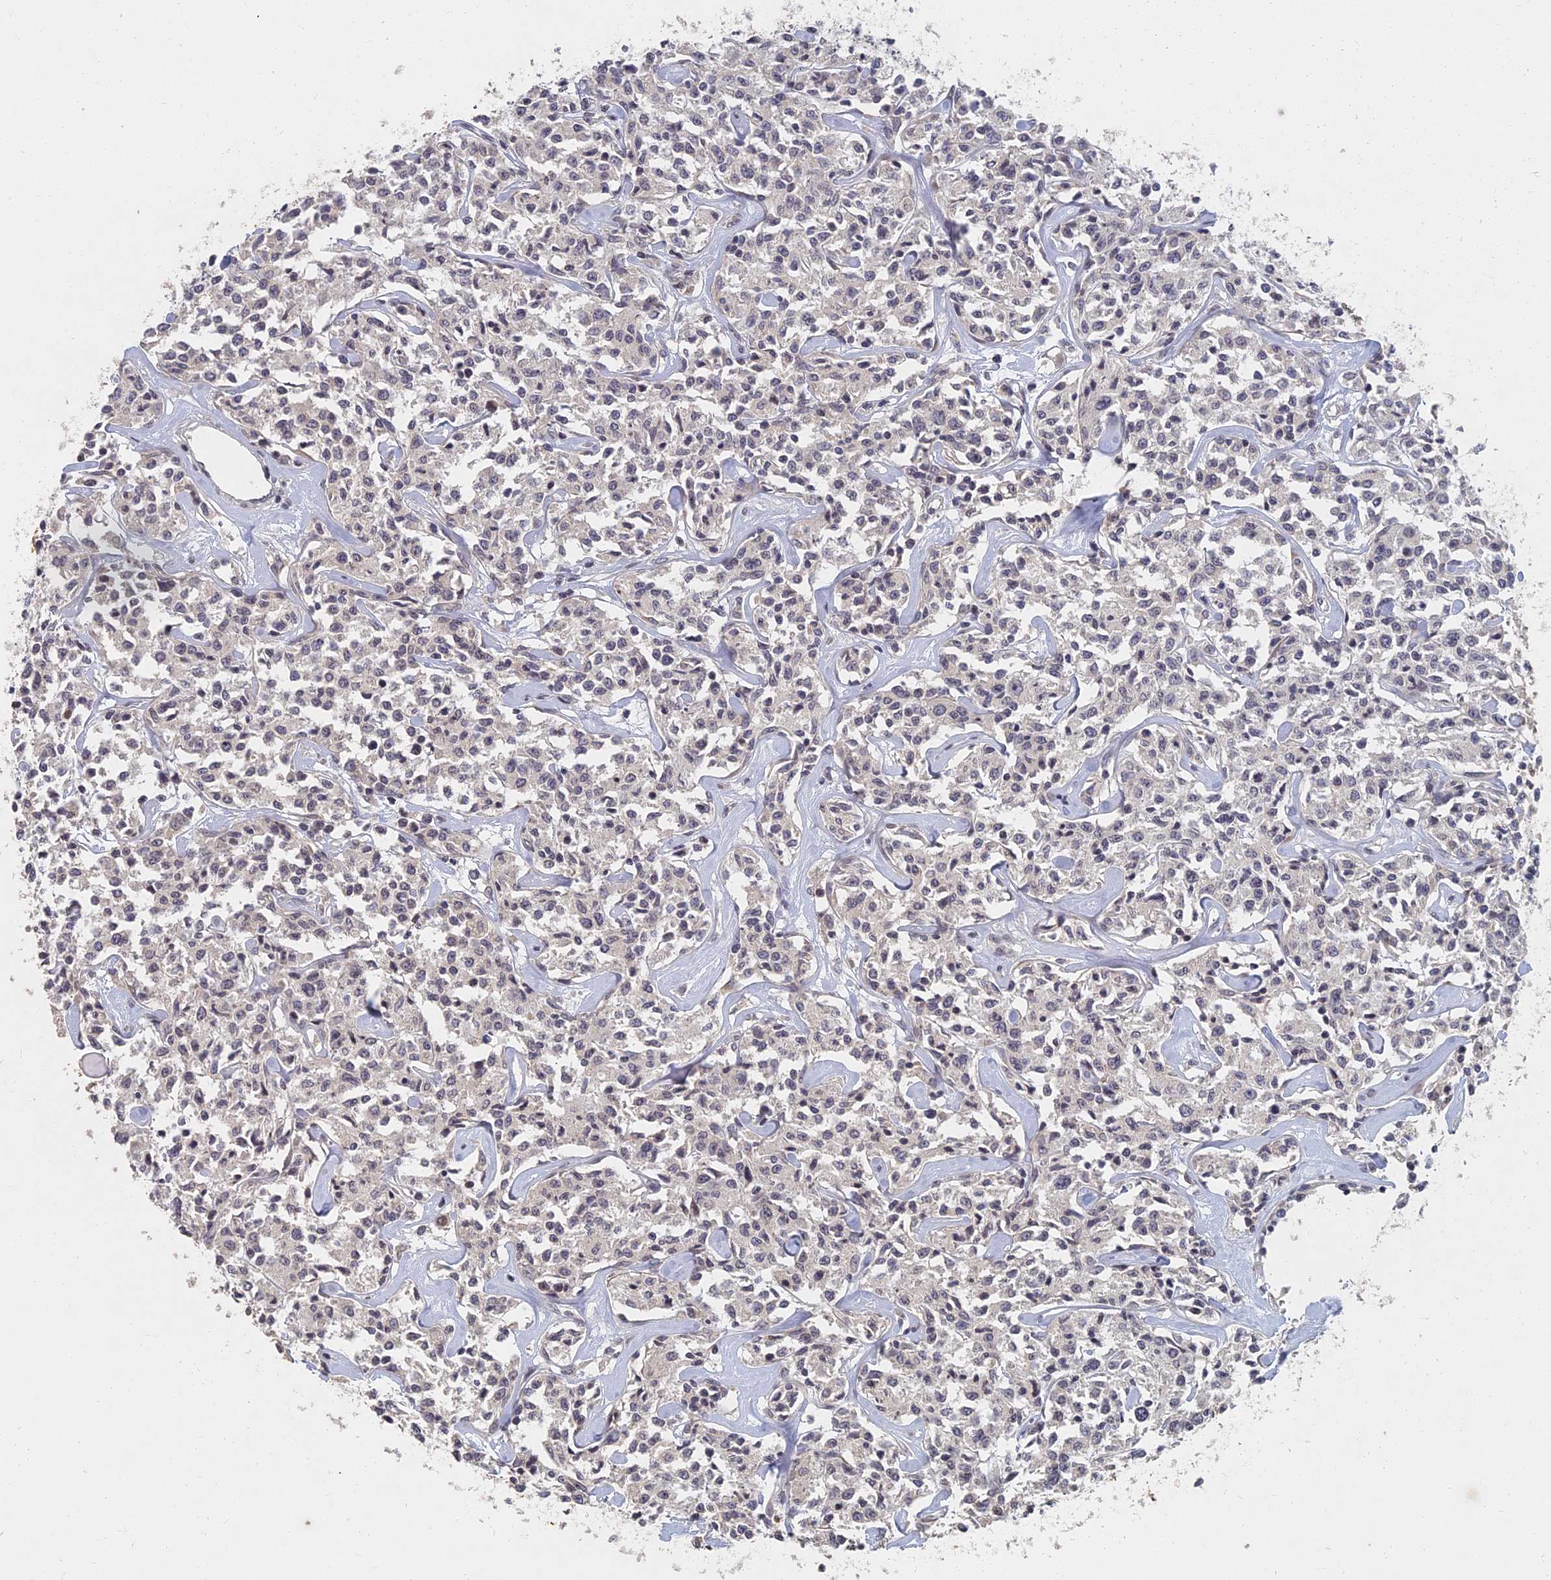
{"staining": {"intensity": "negative", "quantity": "none", "location": "none"}, "tissue": "lymphoma", "cell_type": "Tumor cells", "image_type": "cancer", "snomed": [{"axis": "morphology", "description": "Malignant lymphoma, non-Hodgkin's type, Low grade"}, {"axis": "topography", "description": "Small intestine"}], "caption": "Tumor cells show no significant protein positivity in low-grade malignant lymphoma, non-Hodgkin's type.", "gene": "GNA15", "patient": {"sex": "female", "age": 59}}